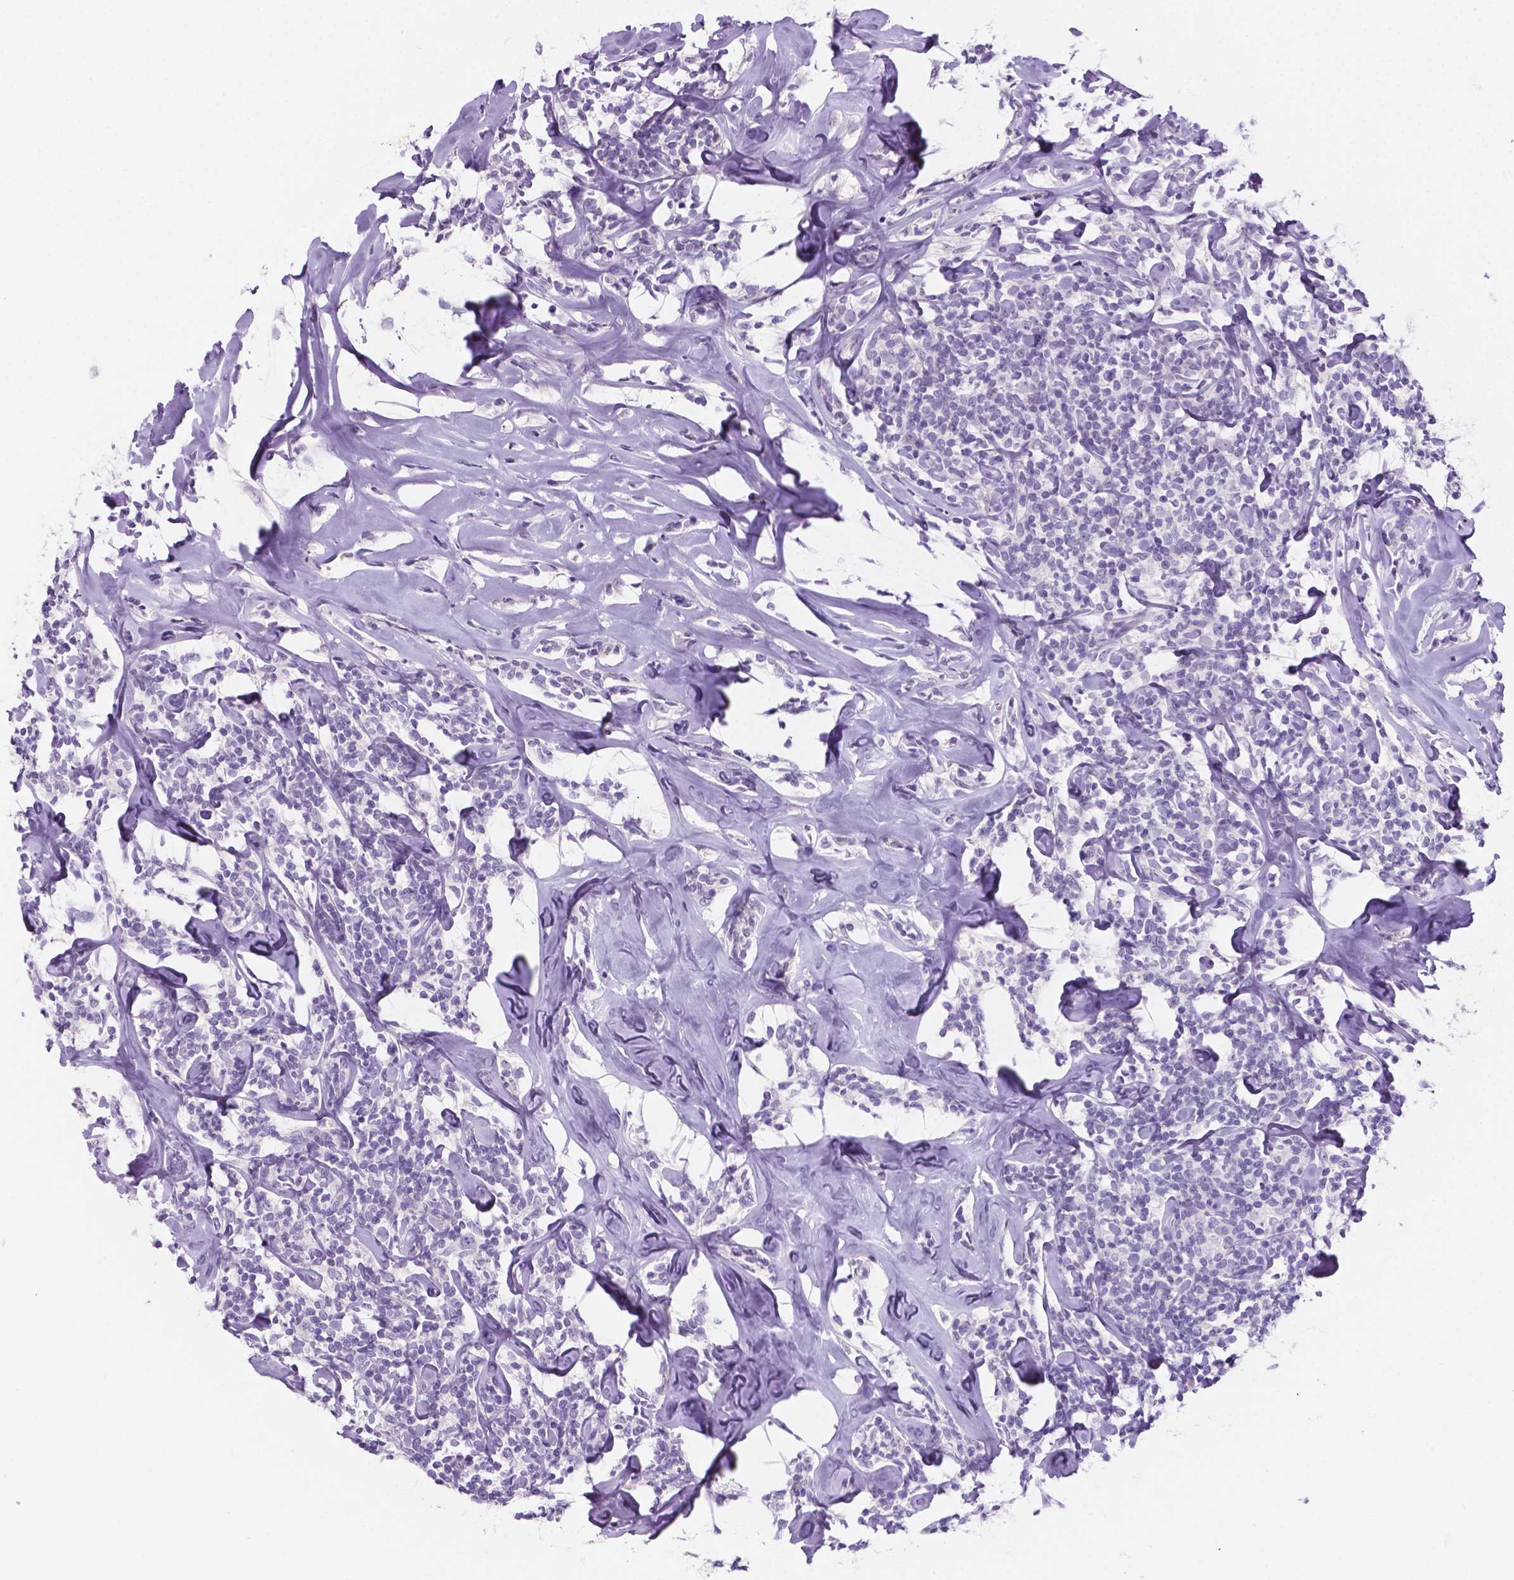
{"staining": {"intensity": "negative", "quantity": "none", "location": "none"}, "tissue": "lymphoma", "cell_type": "Tumor cells", "image_type": "cancer", "snomed": [{"axis": "morphology", "description": "Malignant lymphoma, non-Hodgkin's type, Low grade"}, {"axis": "topography", "description": "Lymph node"}], "caption": "Immunohistochemistry of human lymphoma demonstrates no positivity in tumor cells. (DAB (3,3'-diaminobenzidine) immunohistochemistry (IHC) visualized using brightfield microscopy, high magnification).", "gene": "EBLN2", "patient": {"sex": "female", "age": 56}}